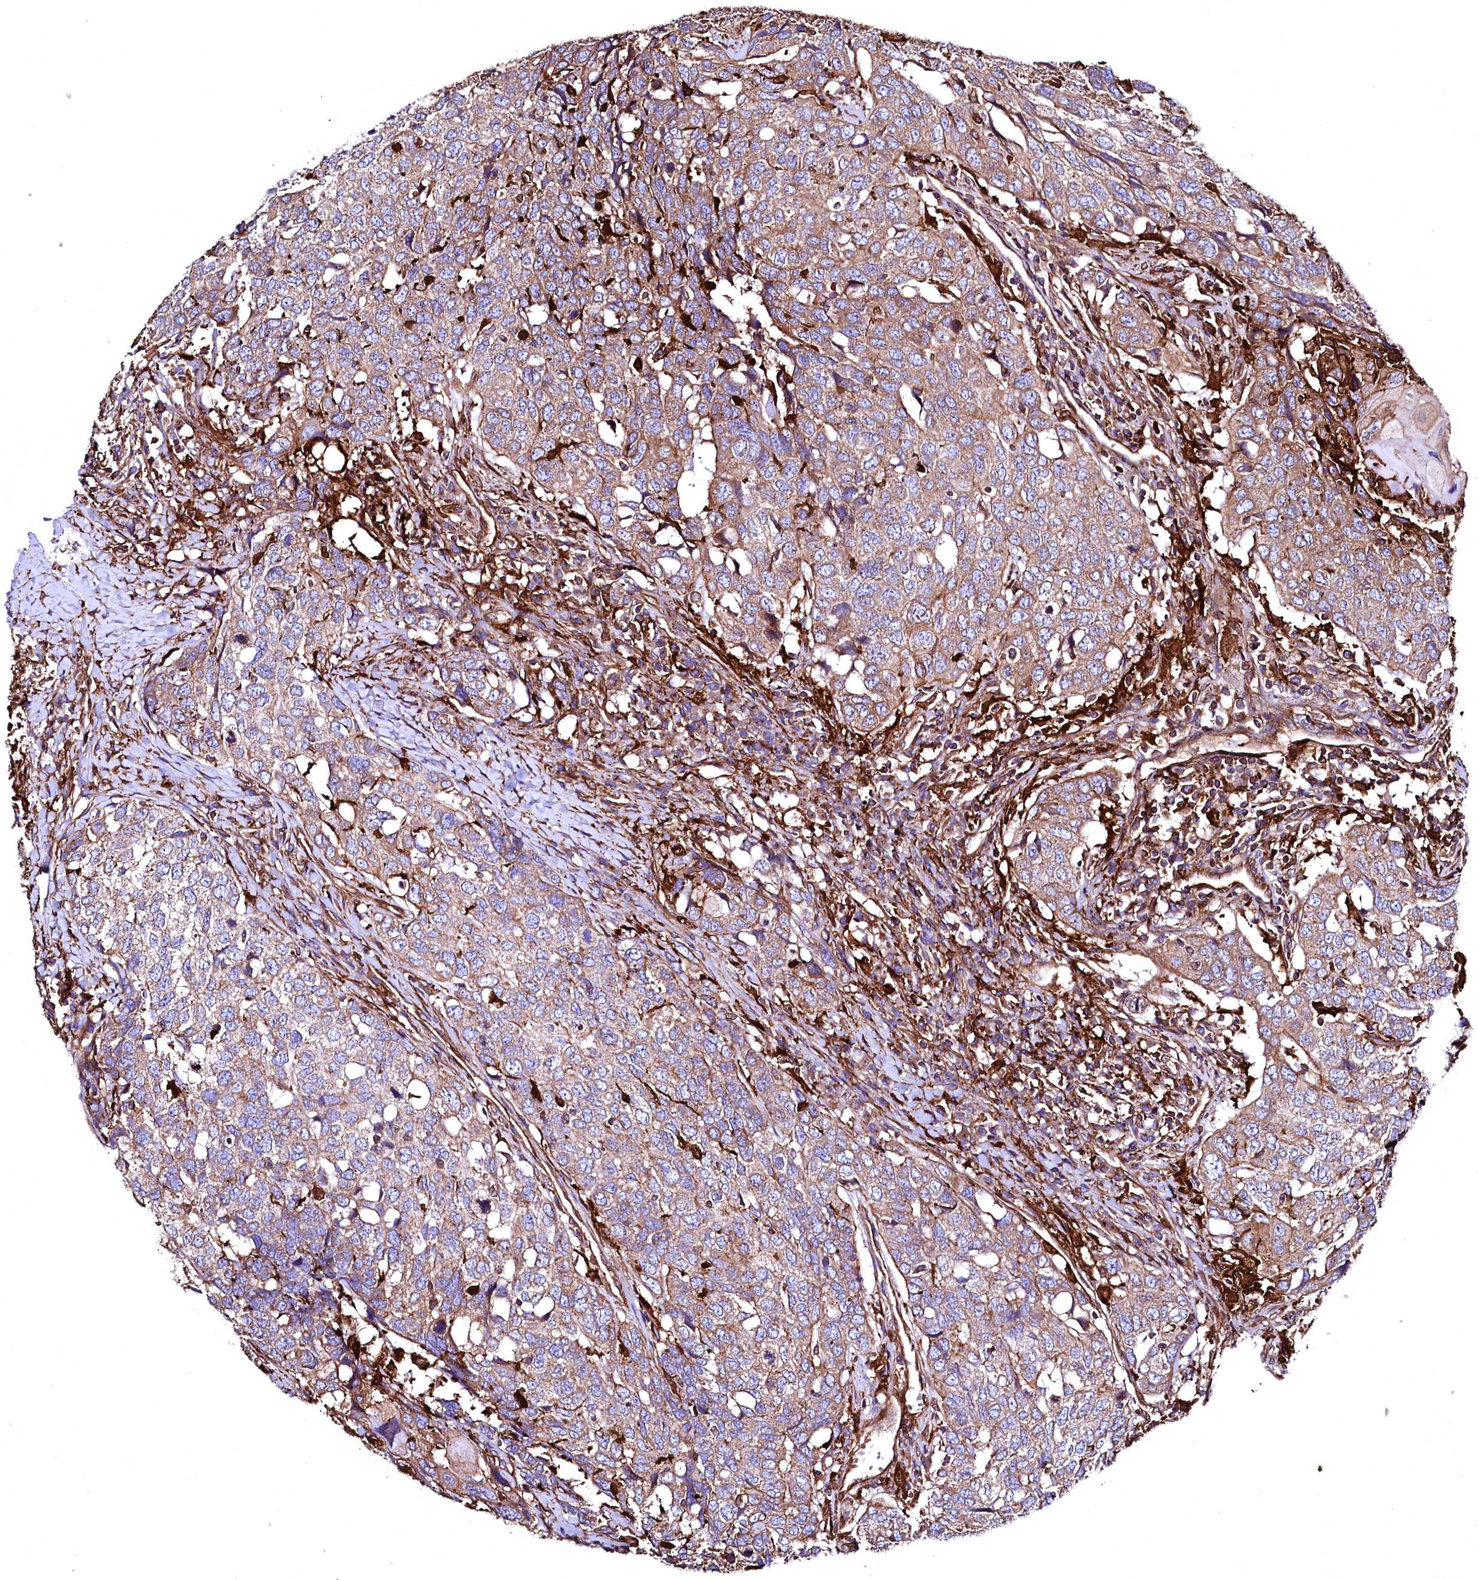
{"staining": {"intensity": "moderate", "quantity": "25%-75%", "location": "cytoplasmic/membranous"}, "tissue": "head and neck cancer", "cell_type": "Tumor cells", "image_type": "cancer", "snomed": [{"axis": "morphology", "description": "Squamous cell carcinoma, NOS"}, {"axis": "topography", "description": "Head-Neck"}], "caption": "Protein expression analysis of human squamous cell carcinoma (head and neck) reveals moderate cytoplasmic/membranous positivity in about 25%-75% of tumor cells.", "gene": "STAMBPL1", "patient": {"sex": "male", "age": 66}}